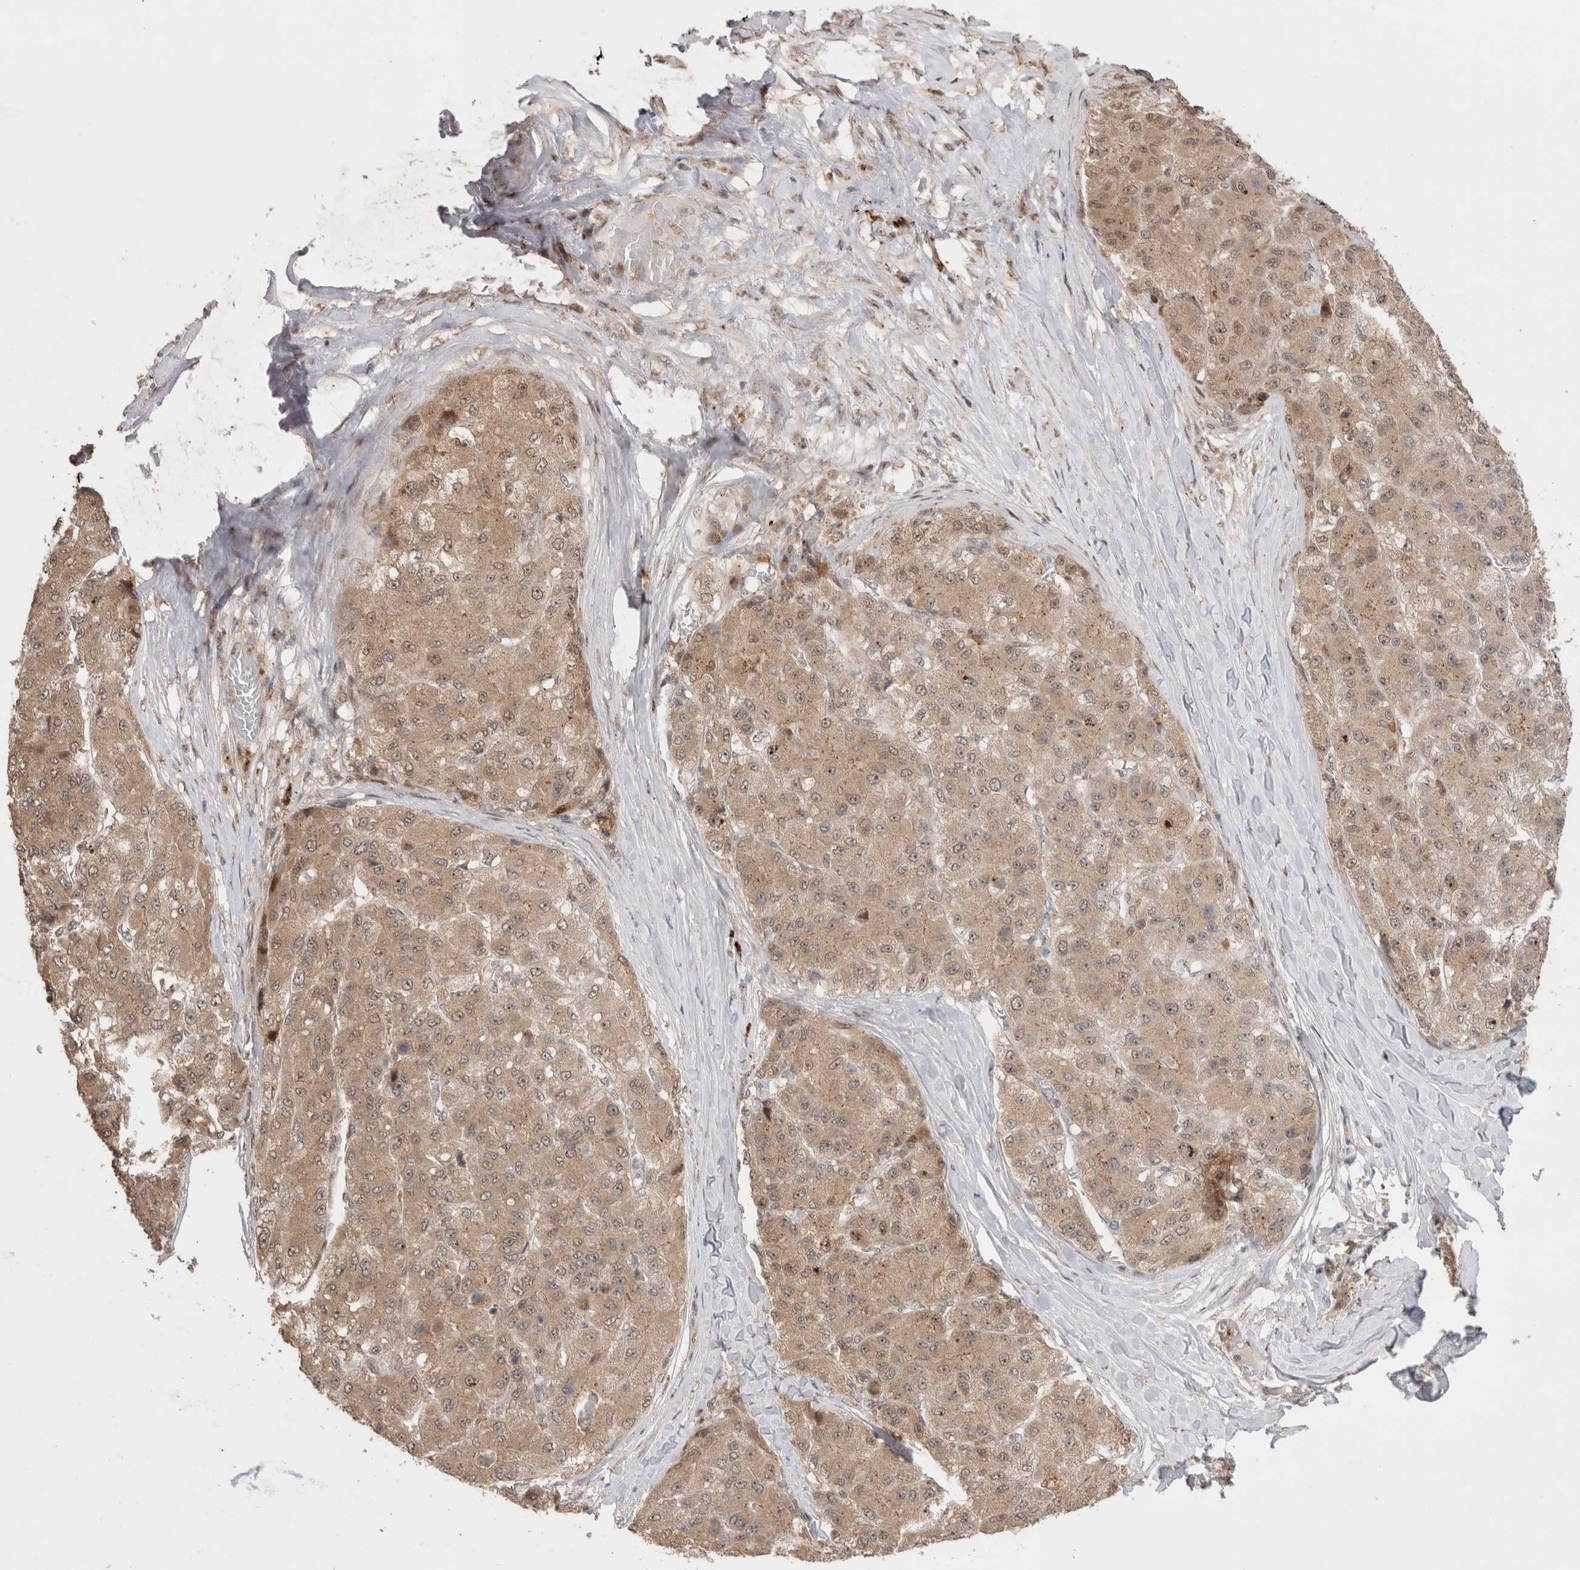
{"staining": {"intensity": "weak", "quantity": ">75%", "location": "cytoplasmic/membranous,nuclear"}, "tissue": "liver cancer", "cell_type": "Tumor cells", "image_type": "cancer", "snomed": [{"axis": "morphology", "description": "Carcinoma, Hepatocellular, NOS"}, {"axis": "topography", "description": "Liver"}], "caption": "Immunohistochemistry (IHC) photomicrograph of liver cancer (hepatocellular carcinoma) stained for a protein (brown), which exhibits low levels of weak cytoplasmic/membranous and nuclear staining in approximately >75% of tumor cells.", "gene": "SLC29A1", "patient": {"sex": "male", "age": 80}}